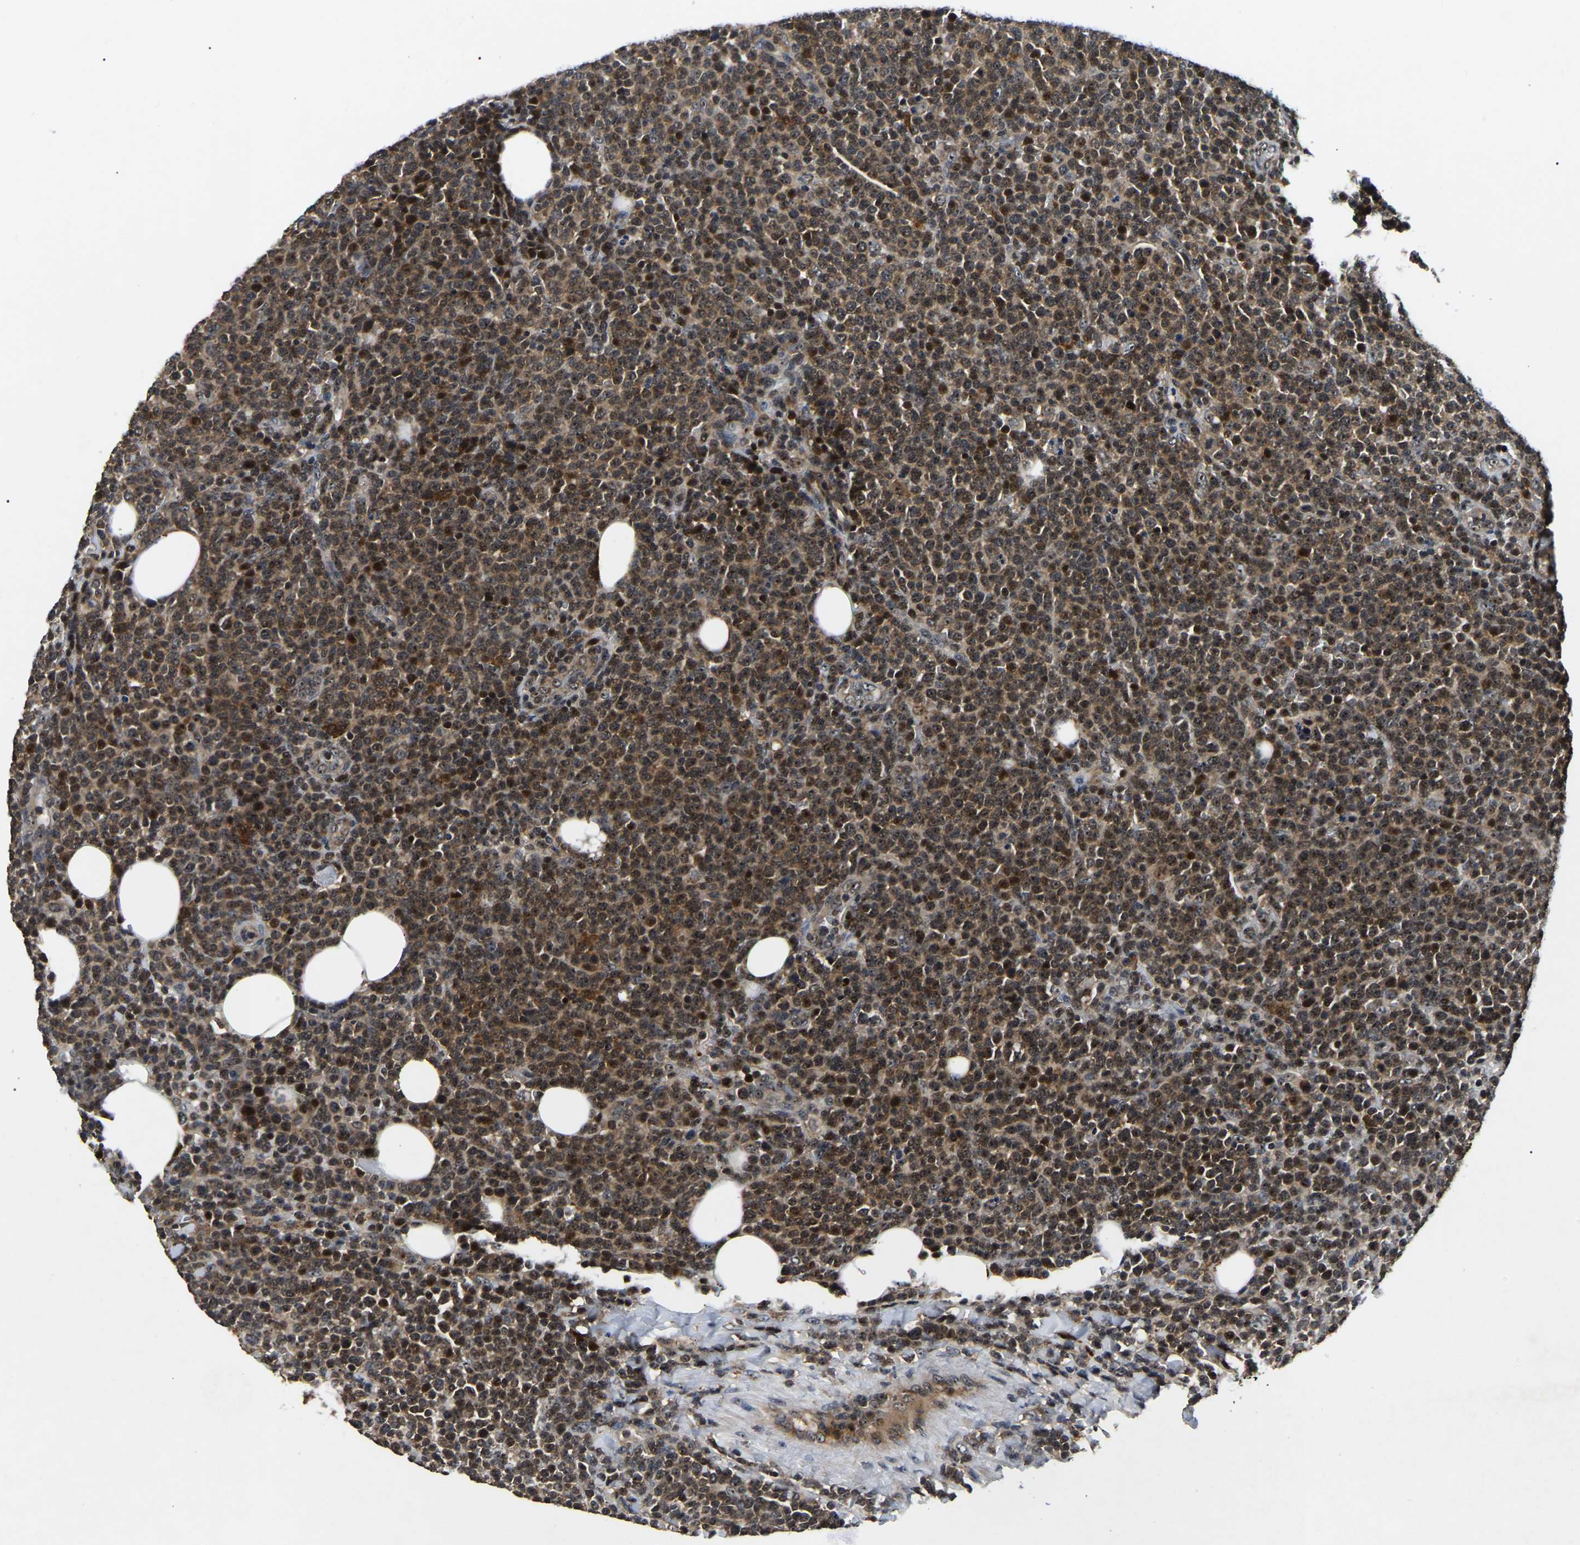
{"staining": {"intensity": "moderate", "quantity": ">75%", "location": "cytoplasmic/membranous,nuclear"}, "tissue": "lymphoma", "cell_type": "Tumor cells", "image_type": "cancer", "snomed": [{"axis": "morphology", "description": "Malignant lymphoma, non-Hodgkin's type, High grade"}, {"axis": "topography", "description": "Lymph node"}], "caption": "High-grade malignant lymphoma, non-Hodgkin's type stained with immunohistochemistry shows moderate cytoplasmic/membranous and nuclear positivity in approximately >75% of tumor cells.", "gene": "RBM28", "patient": {"sex": "male", "age": 61}}